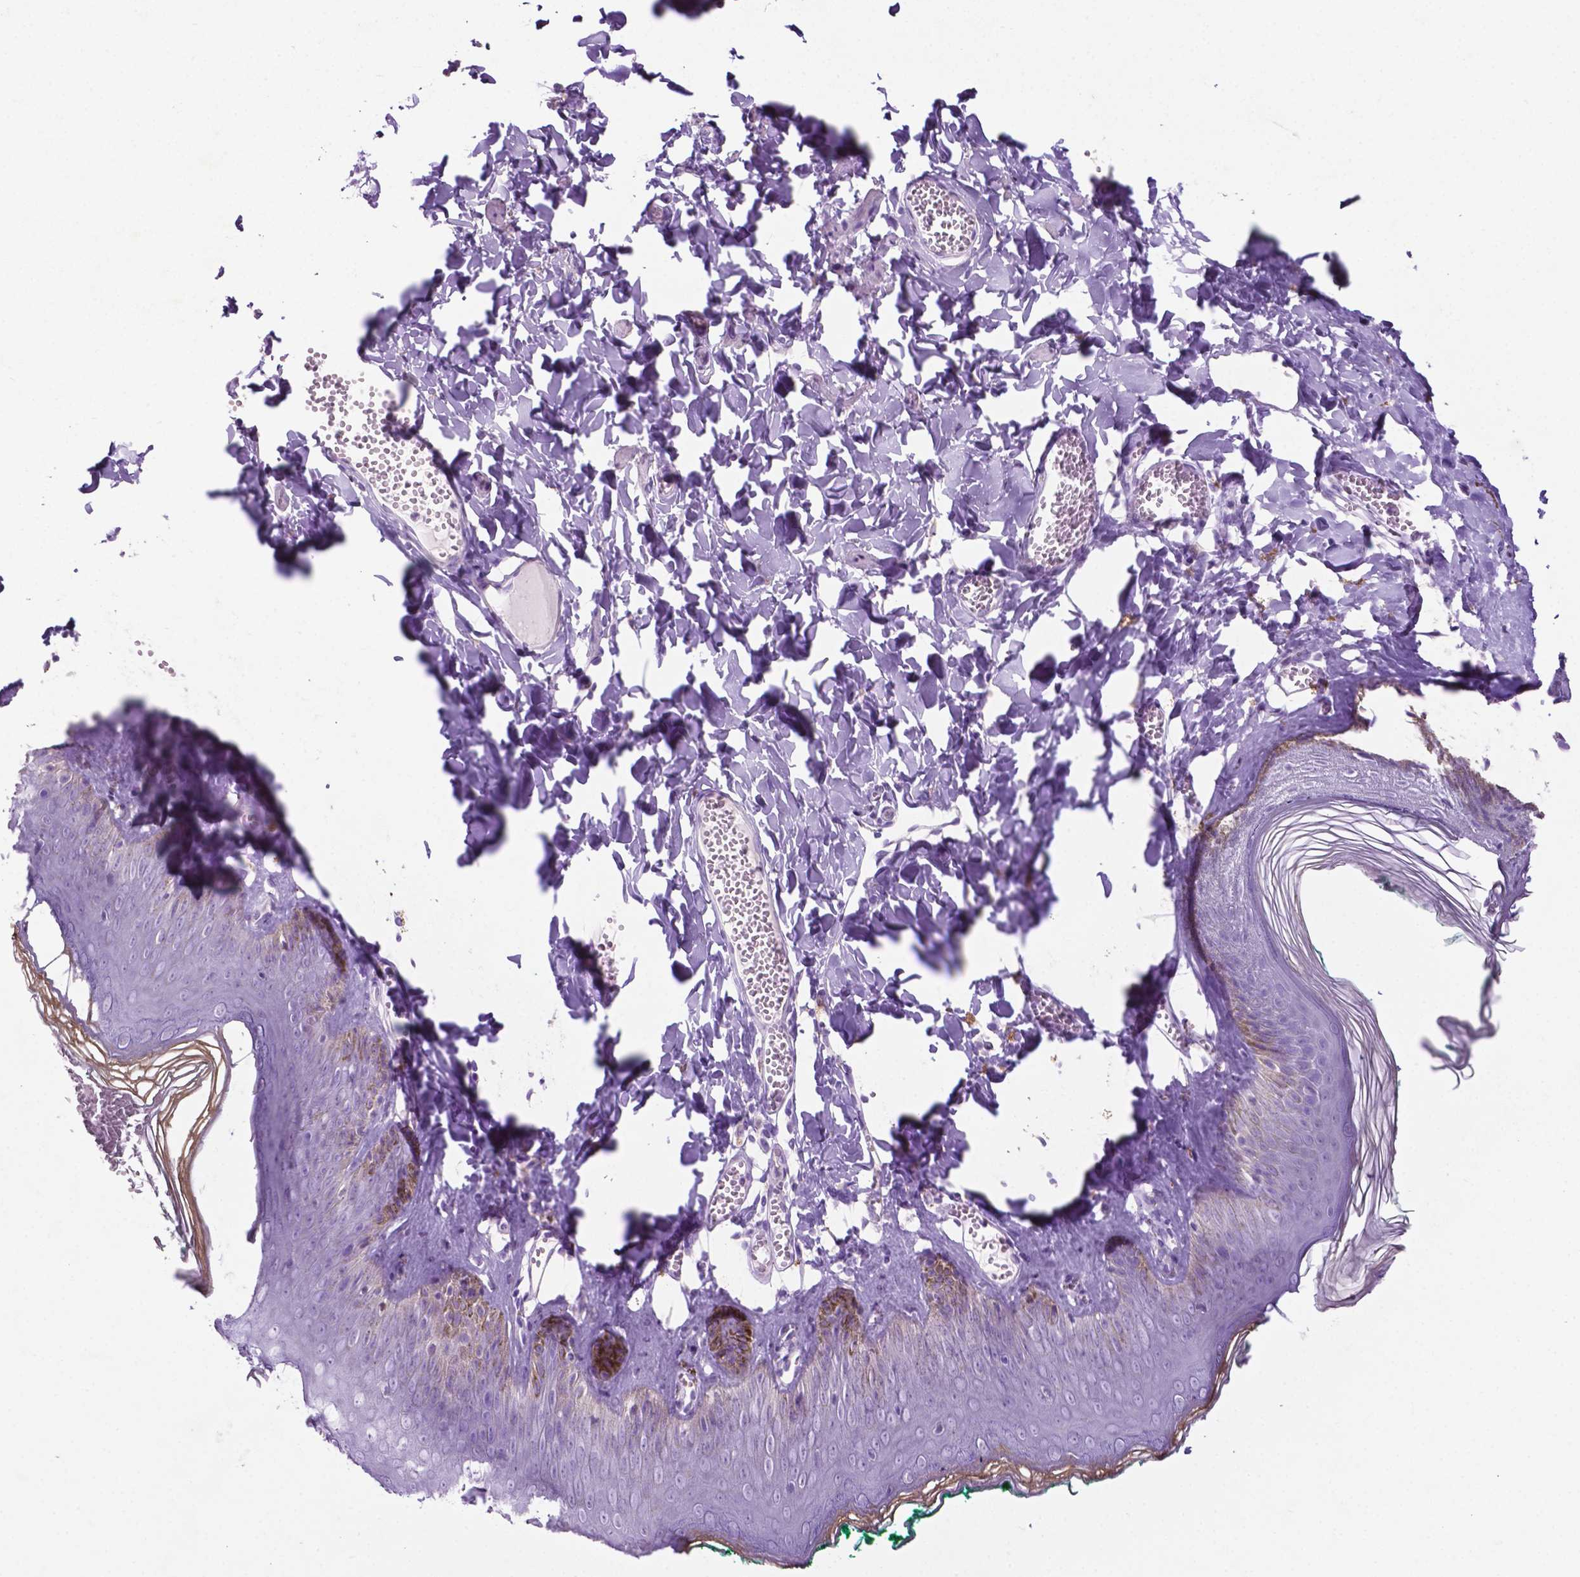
{"staining": {"intensity": "moderate", "quantity": "<25%", "location": "cytoplasmic/membranous"}, "tissue": "skin", "cell_type": "Epidermal cells", "image_type": "normal", "snomed": [{"axis": "morphology", "description": "Normal tissue, NOS"}, {"axis": "topography", "description": "Vulva"}, {"axis": "topography", "description": "Peripheral nerve tissue"}], "caption": "IHC (DAB (3,3'-diaminobenzidine)) staining of unremarkable human skin demonstrates moderate cytoplasmic/membranous protein expression in about <25% of epidermal cells.", "gene": "PHGR1", "patient": {"sex": "female", "age": 66}}